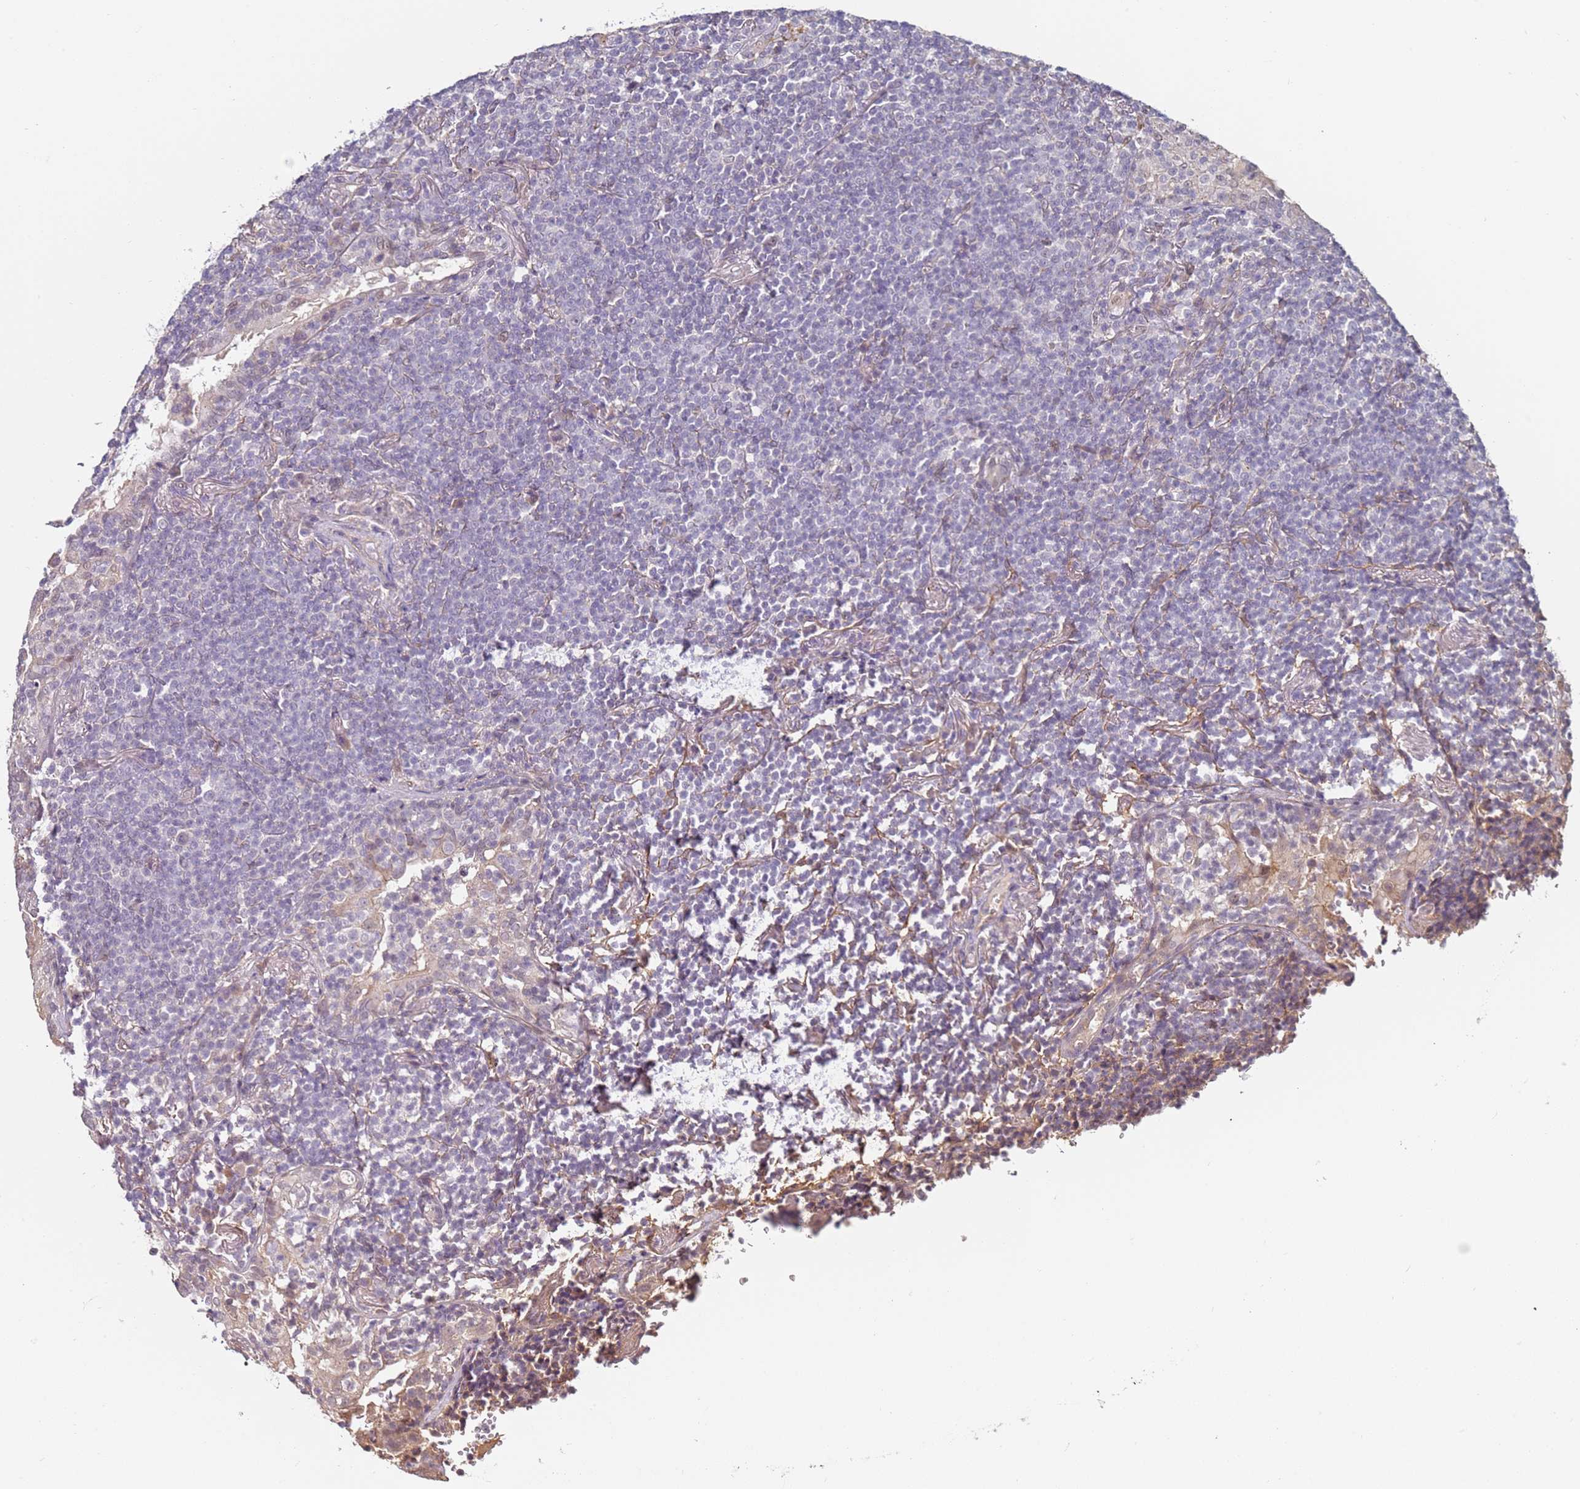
{"staining": {"intensity": "negative", "quantity": "none", "location": "none"}, "tissue": "lymphoma", "cell_type": "Tumor cells", "image_type": "cancer", "snomed": [{"axis": "morphology", "description": "Malignant lymphoma, non-Hodgkin's type, Low grade"}, {"axis": "topography", "description": "Lung"}], "caption": "Immunohistochemical staining of lymphoma demonstrates no significant expression in tumor cells.", "gene": "WDR93", "patient": {"sex": "female", "age": 71}}